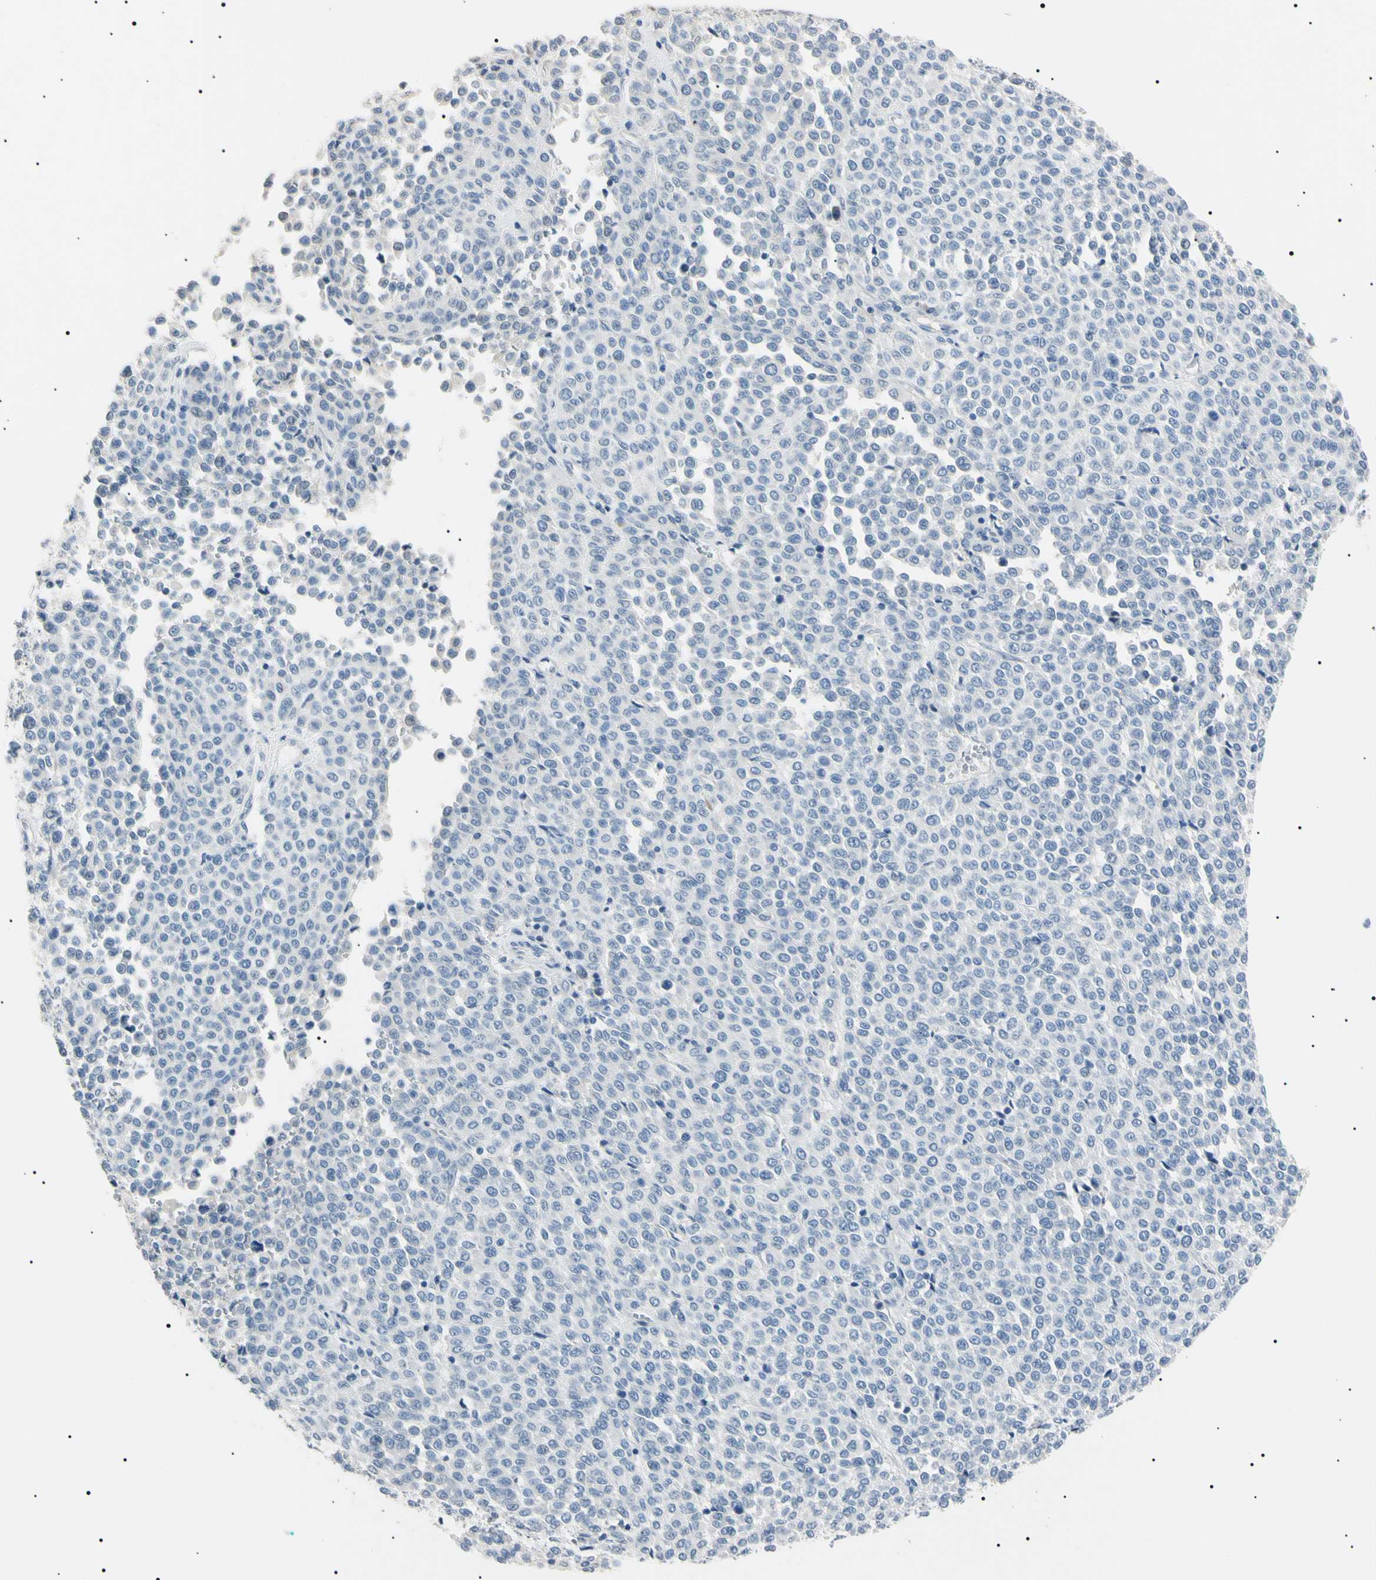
{"staining": {"intensity": "negative", "quantity": "none", "location": "none"}, "tissue": "melanoma", "cell_type": "Tumor cells", "image_type": "cancer", "snomed": [{"axis": "morphology", "description": "Malignant melanoma, Metastatic site"}, {"axis": "topography", "description": "Pancreas"}], "caption": "The photomicrograph exhibits no significant staining in tumor cells of malignant melanoma (metastatic site).", "gene": "CGB3", "patient": {"sex": "female", "age": 30}}